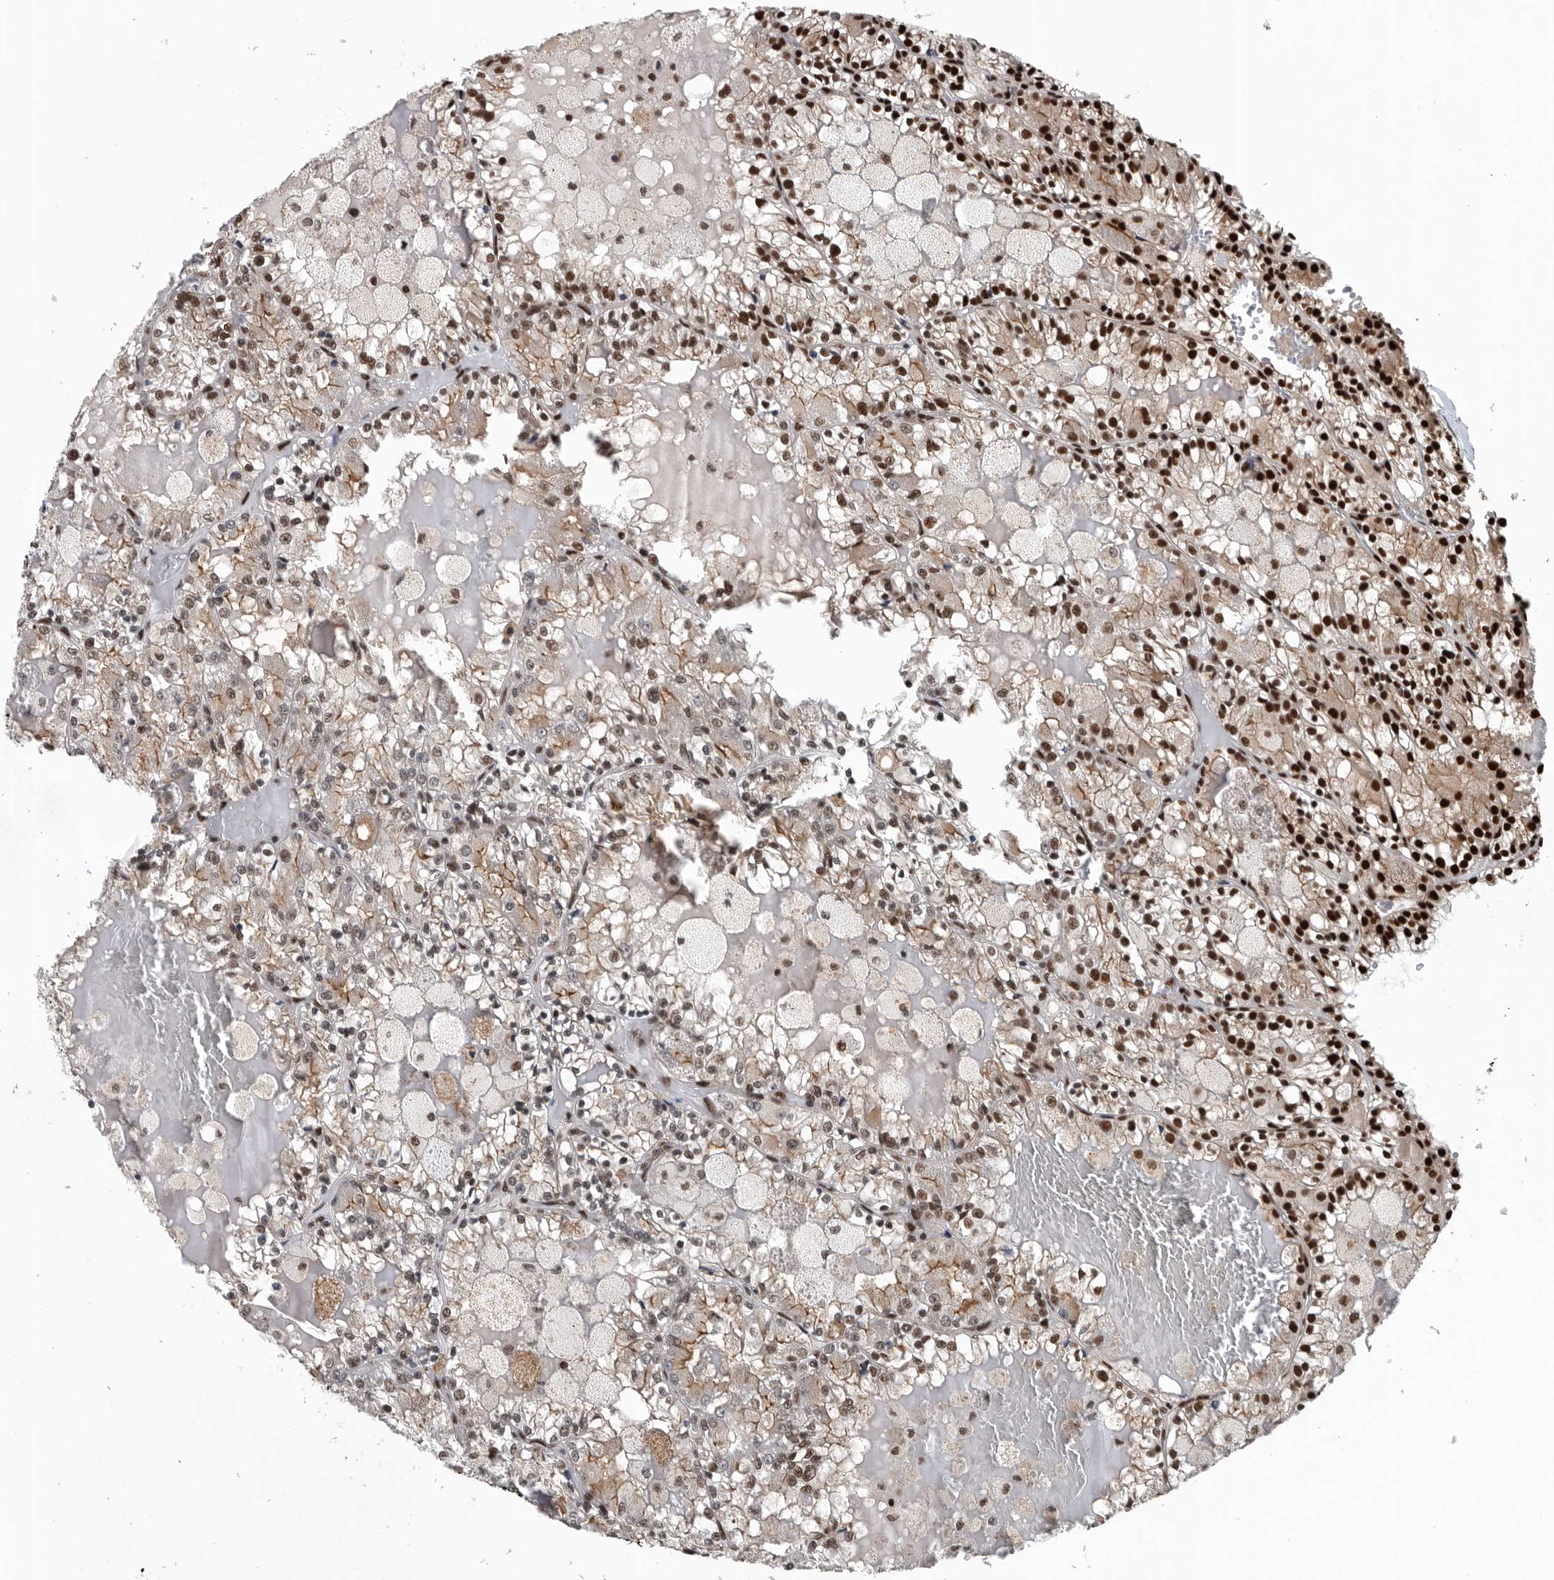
{"staining": {"intensity": "strong", "quantity": ">75%", "location": "nuclear"}, "tissue": "renal cancer", "cell_type": "Tumor cells", "image_type": "cancer", "snomed": [{"axis": "morphology", "description": "Adenocarcinoma, NOS"}, {"axis": "topography", "description": "Kidney"}], "caption": "Tumor cells show strong nuclear positivity in about >75% of cells in renal cancer (adenocarcinoma).", "gene": "SENP7", "patient": {"sex": "female", "age": 56}}